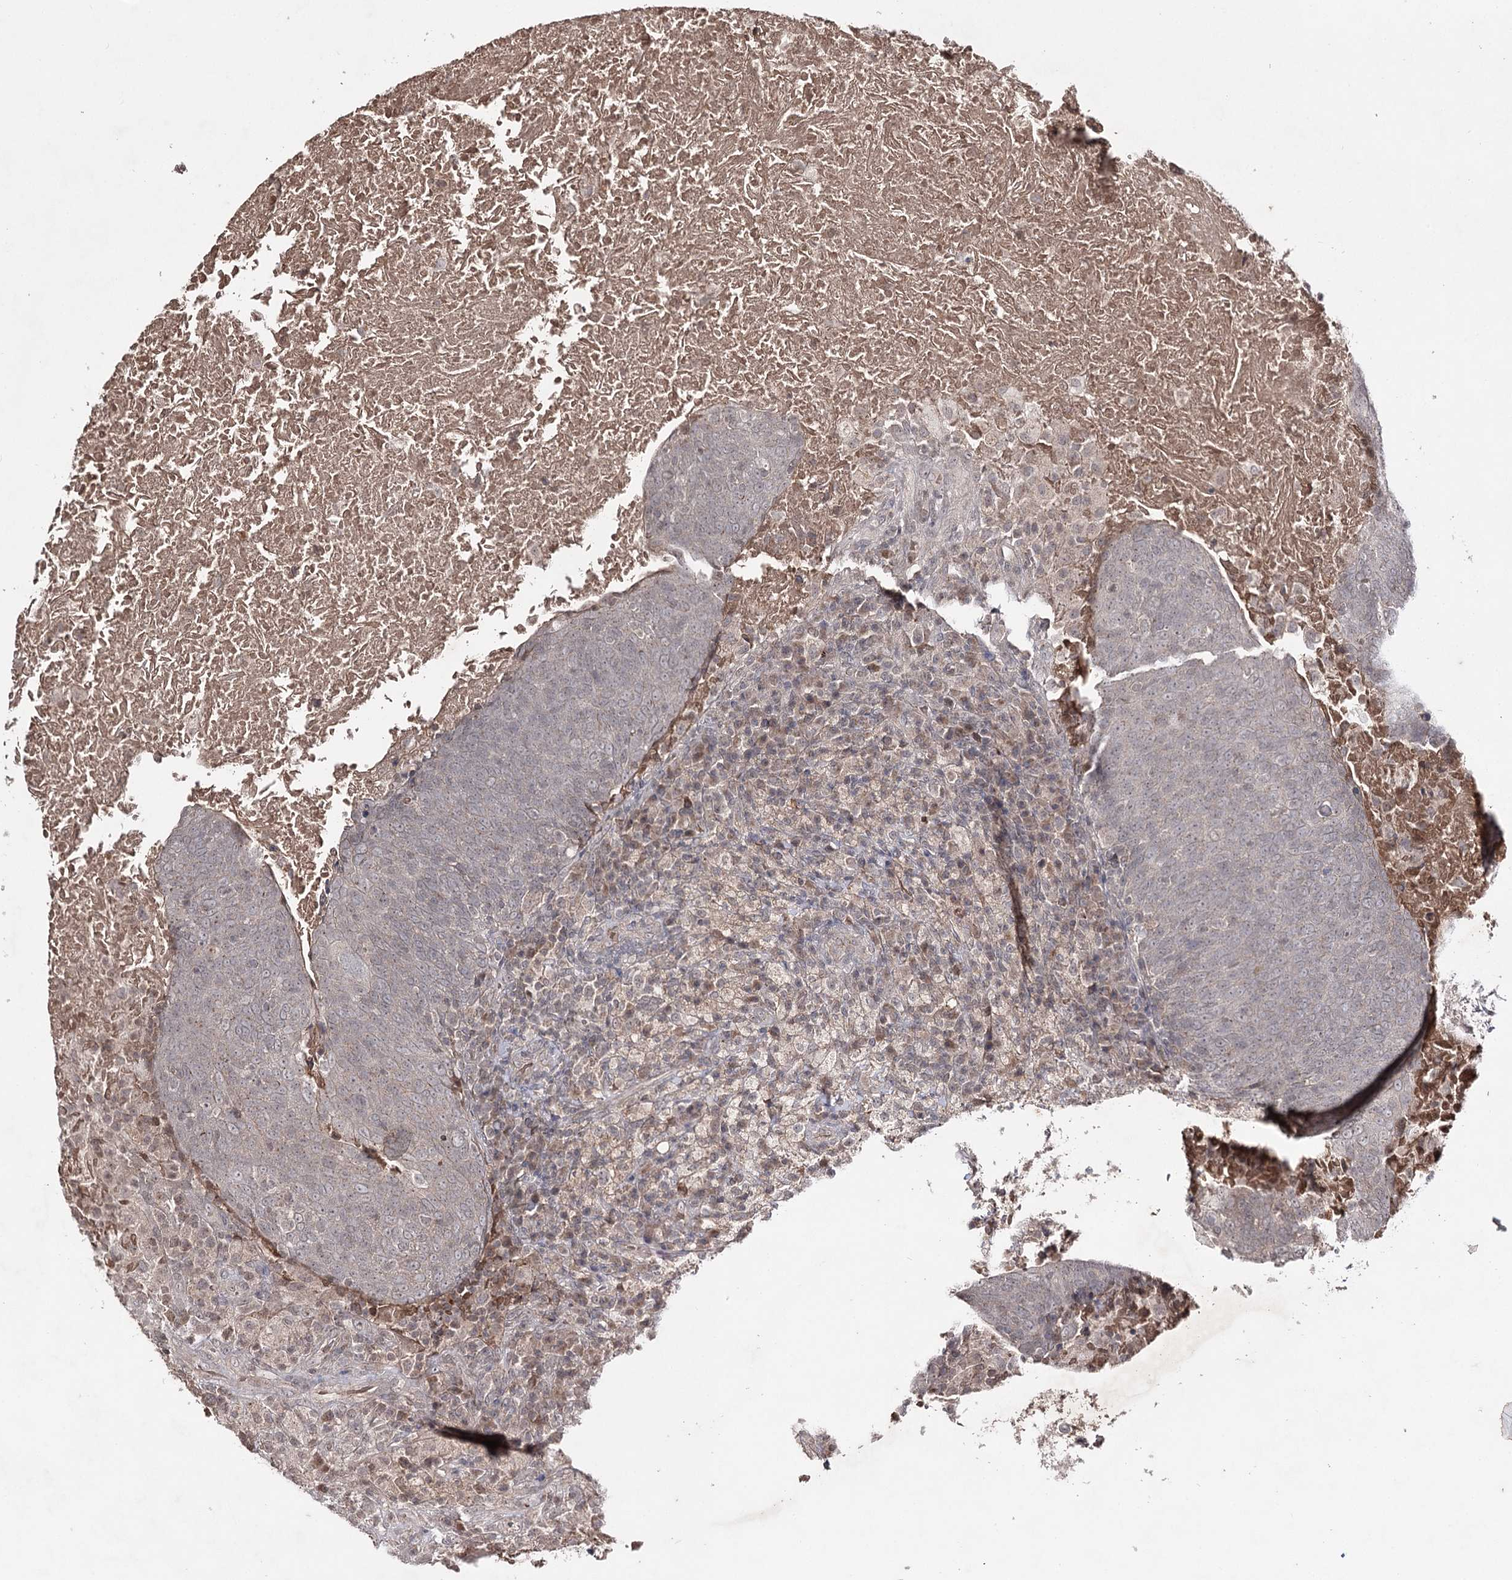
{"staining": {"intensity": "weak", "quantity": "<25%", "location": "cytoplasmic/membranous"}, "tissue": "head and neck cancer", "cell_type": "Tumor cells", "image_type": "cancer", "snomed": [{"axis": "morphology", "description": "Squamous cell carcinoma, NOS"}, {"axis": "morphology", "description": "Squamous cell carcinoma, metastatic, NOS"}, {"axis": "topography", "description": "Lymph node"}, {"axis": "topography", "description": "Head-Neck"}], "caption": "IHC photomicrograph of neoplastic tissue: human metastatic squamous cell carcinoma (head and neck) stained with DAB (3,3'-diaminobenzidine) demonstrates no significant protein positivity in tumor cells. (Brightfield microscopy of DAB immunohistochemistry (IHC) at high magnification).", "gene": "SYNGR3", "patient": {"sex": "male", "age": 62}}